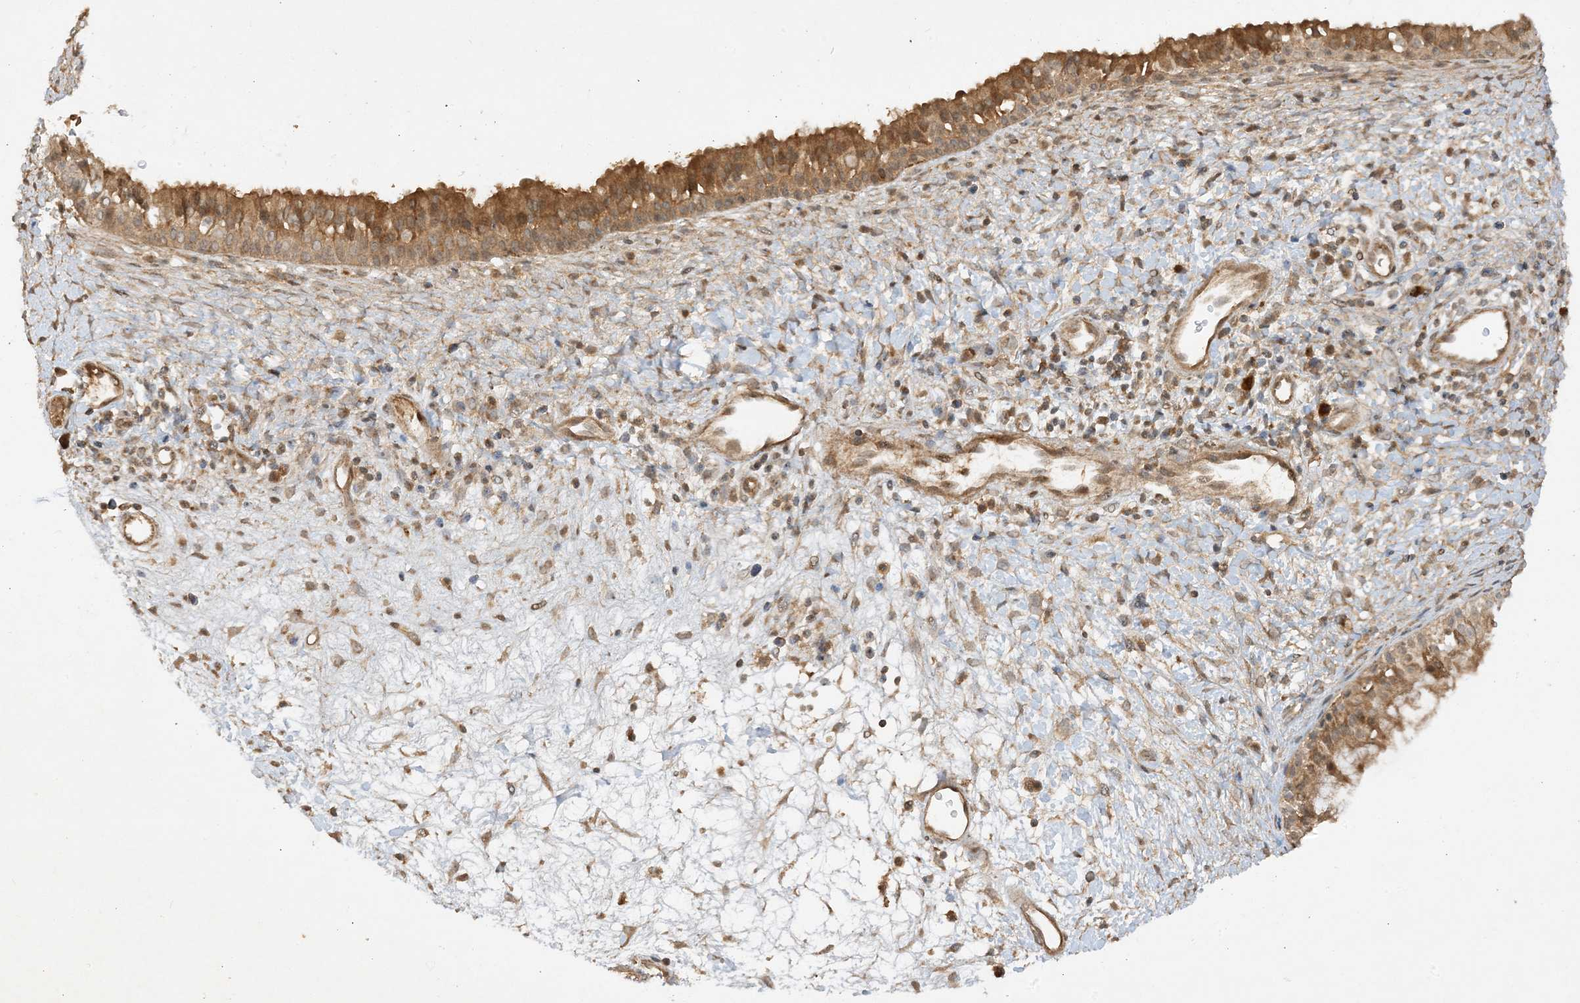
{"staining": {"intensity": "moderate", "quantity": ">75%", "location": "cytoplasmic/membranous"}, "tissue": "nasopharynx", "cell_type": "Respiratory epithelial cells", "image_type": "normal", "snomed": [{"axis": "morphology", "description": "Normal tissue, NOS"}, {"axis": "topography", "description": "Nasopharynx"}], "caption": "Nasopharynx stained for a protein (brown) demonstrates moderate cytoplasmic/membranous positive staining in approximately >75% of respiratory epithelial cells.", "gene": "XRN1", "patient": {"sex": "male", "age": 22}}